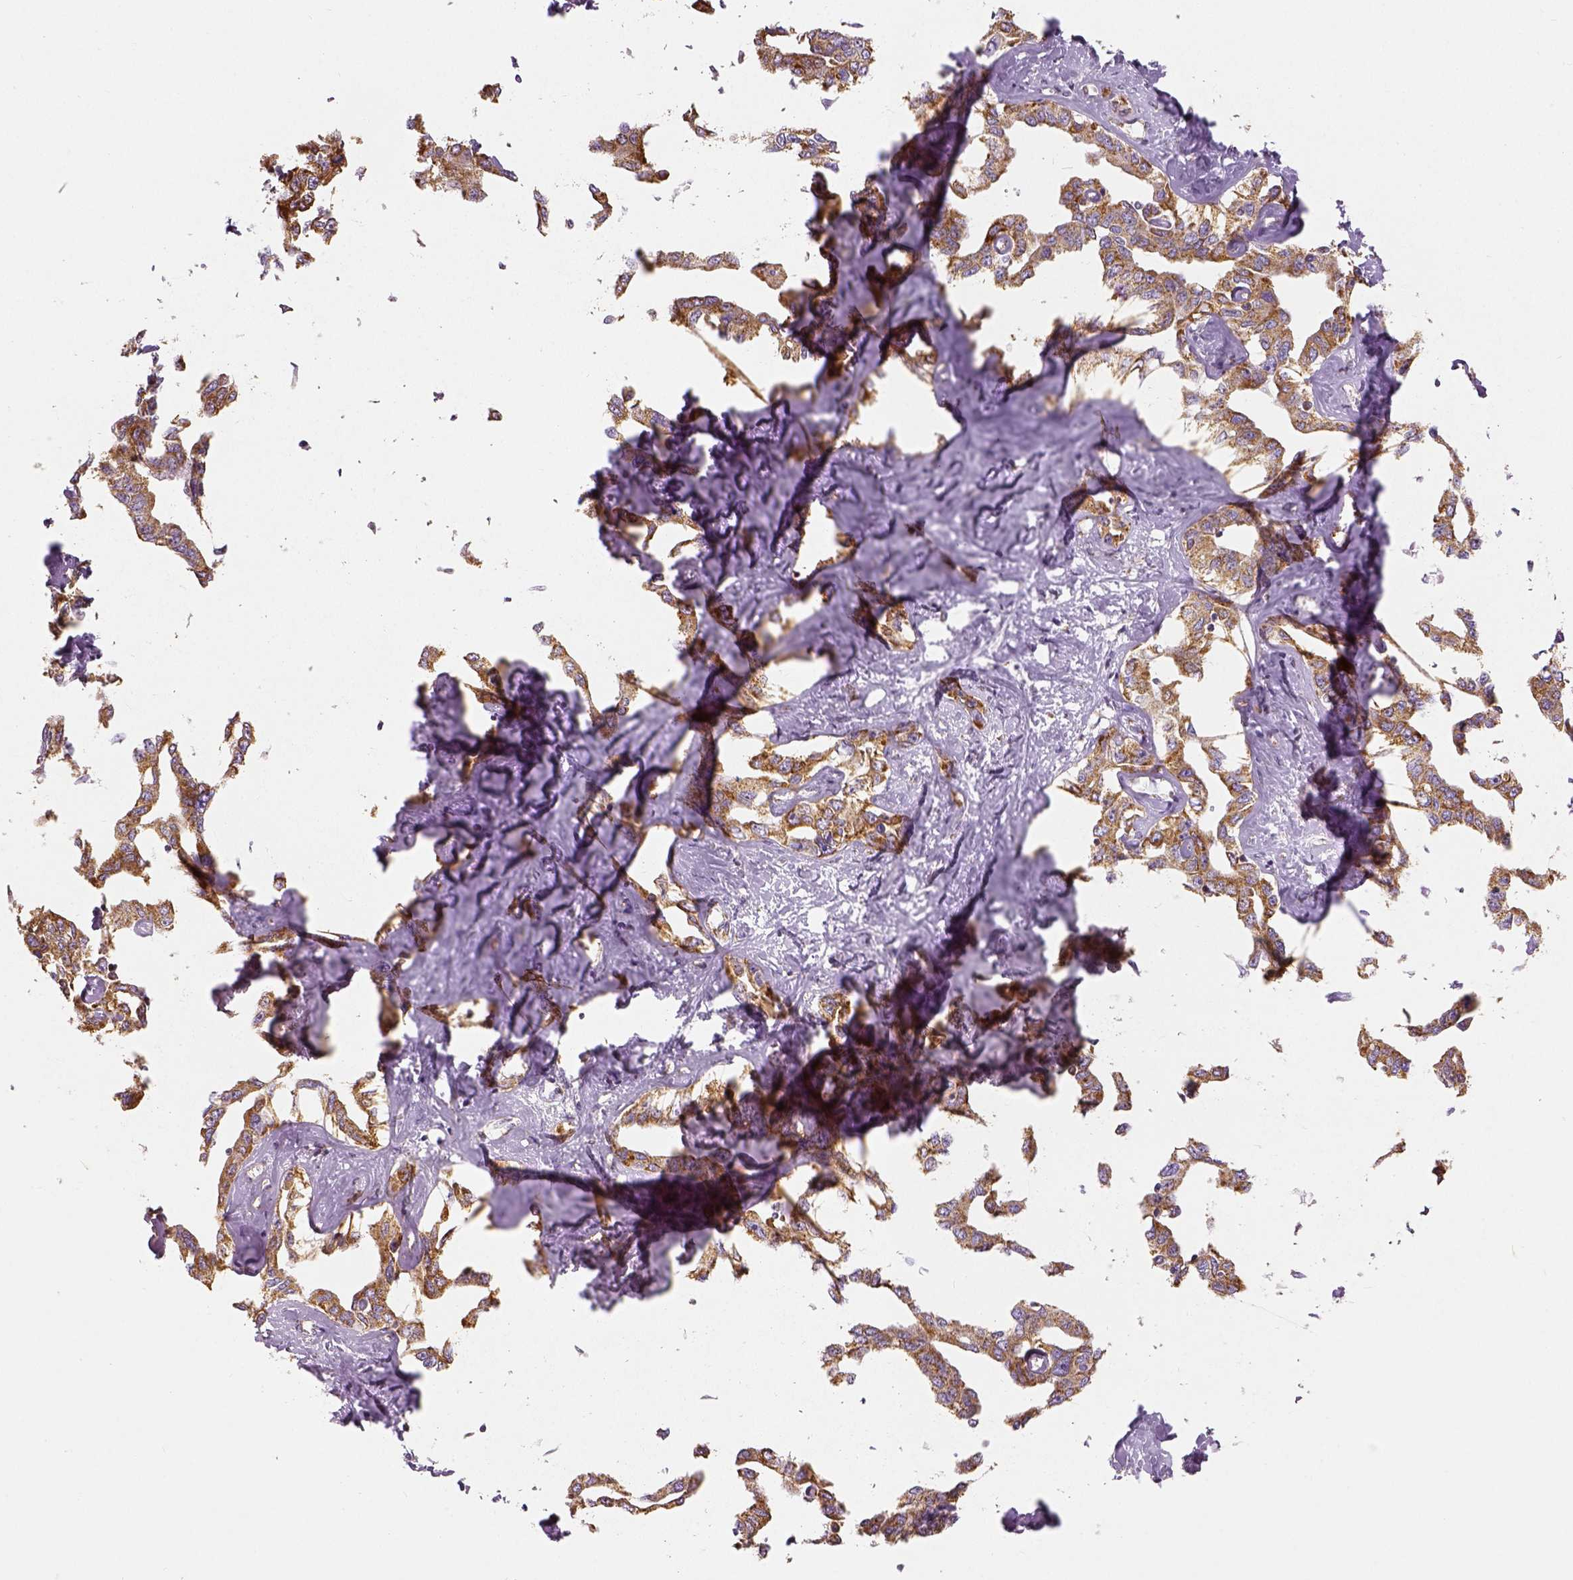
{"staining": {"intensity": "moderate", "quantity": ">75%", "location": "cytoplasmic/membranous"}, "tissue": "liver cancer", "cell_type": "Tumor cells", "image_type": "cancer", "snomed": [{"axis": "morphology", "description": "Cholangiocarcinoma"}, {"axis": "topography", "description": "Liver"}], "caption": "Protein expression analysis of liver cancer (cholangiocarcinoma) exhibits moderate cytoplasmic/membranous expression in approximately >75% of tumor cells. Using DAB (brown) and hematoxylin (blue) stains, captured at high magnification using brightfield microscopy.", "gene": "PGAM5", "patient": {"sex": "male", "age": 59}}